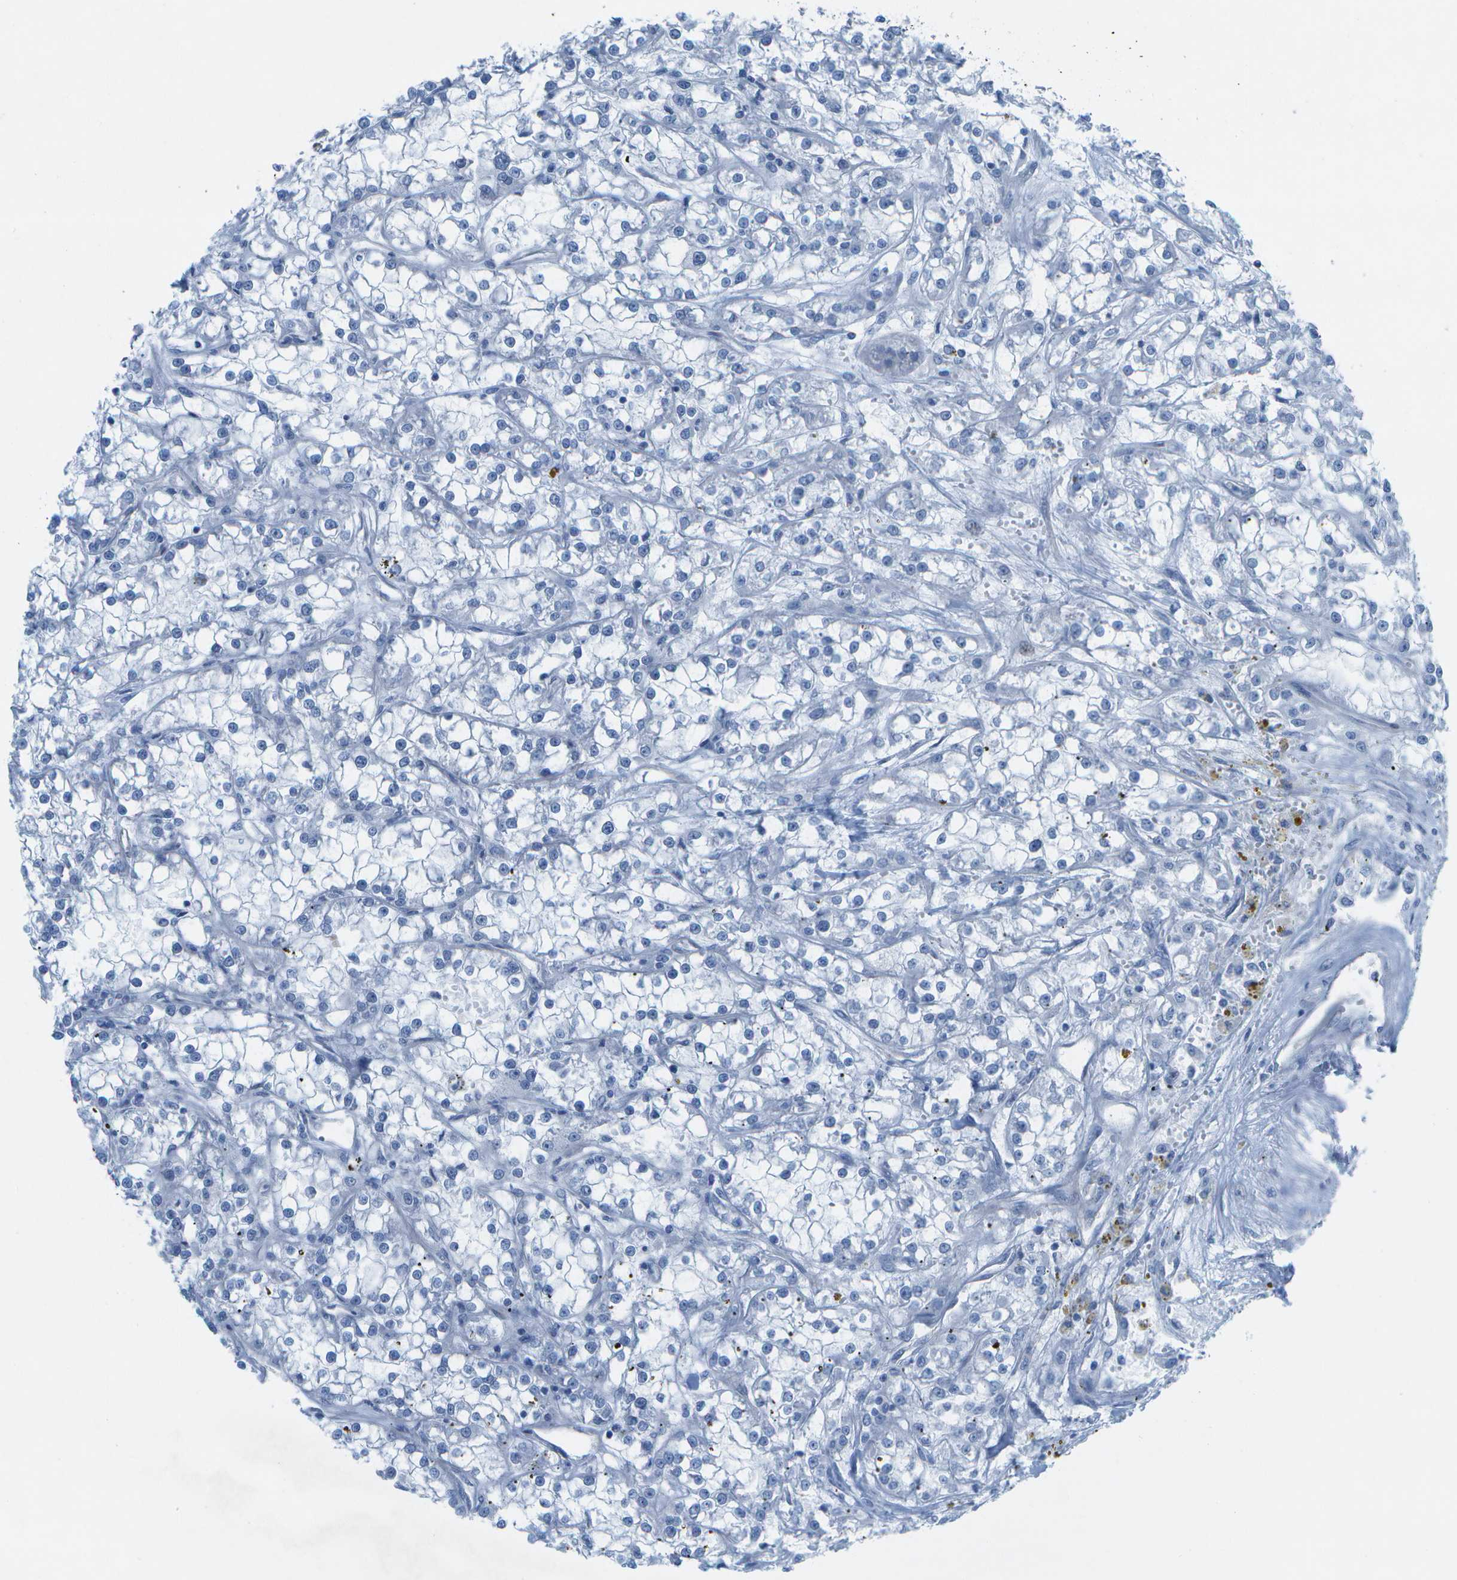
{"staining": {"intensity": "negative", "quantity": "none", "location": "none"}, "tissue": "renal cancer", "cell_type": "Tumor cells", "image_type": "cancer", "snomed": [{"axis": "morphology", "description": "Adenocarcinoma, NOS"}, {"axis": "topography", "description": "Kidney"}], "caption": "Protein analysis of renal adenocarcinoma demonstrates no significant staining in tumor cells.", "gene": "SORBS3", "patient": {"sex": "female", "age": 52}}